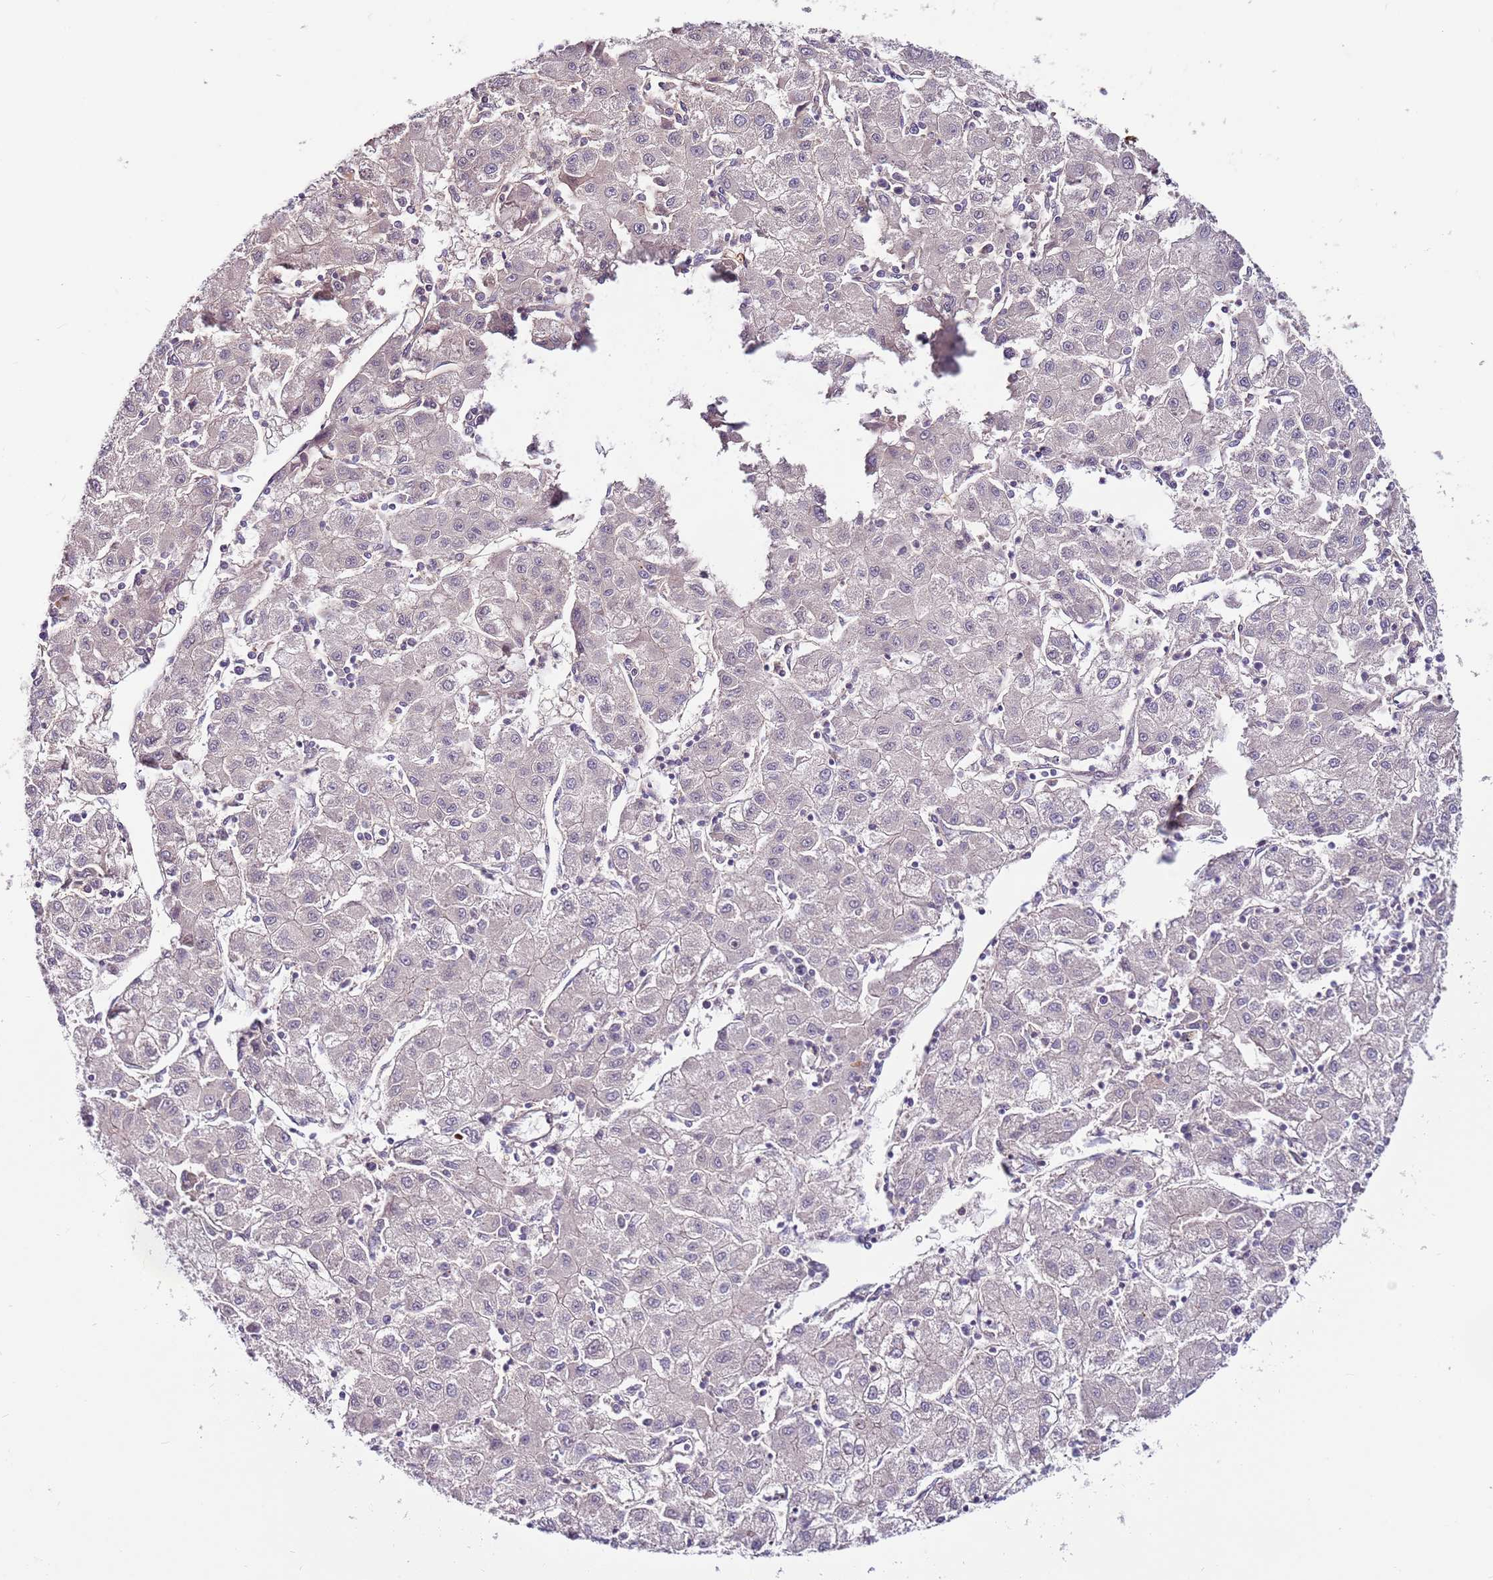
{"staining": {"intensity": "weak", "quantity": "<25%", "location": "cytoplasmic/membranous"}, "tissue": "liver cancer", "cell_type": "Tumor cells", "image_type": "cancer", "snomed": [{"axis": "morphology", "description": "Carcinoma, Hepatocellular, NOS"}, {"axis": "topography", "description": "Liver"}], "caption": "There is no significant staining in tumor cells of liver hepatocellular carcinoma.", "gene": "MTG2", "patient": {"sex": "male", "age": 72}}